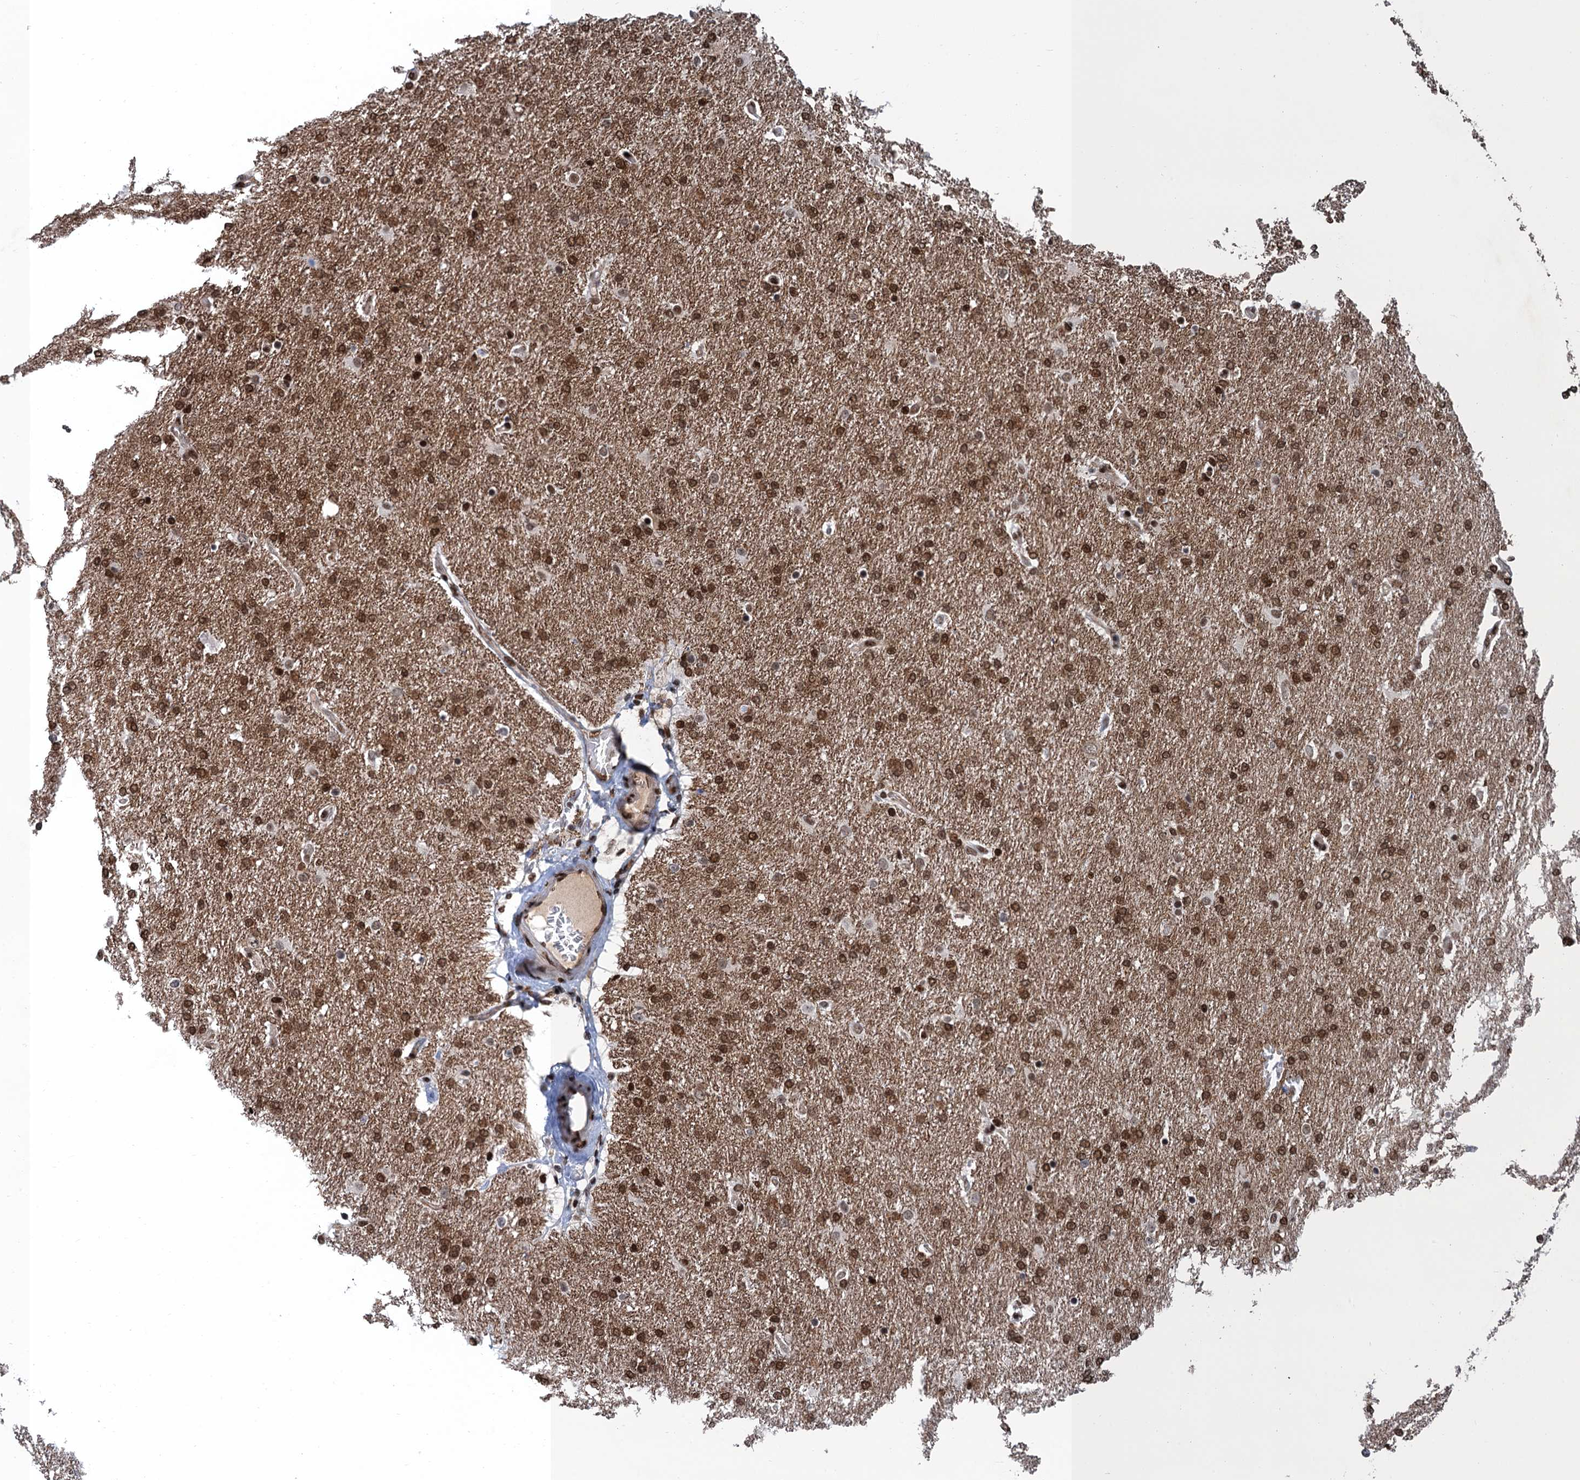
{"staining": {"intensity": "moderate", "quantity": ">75%", "location": "nuclear"}, "tissue": "glioma", "cell_type": "Tumor cells", "image_type": "cancer", "snomed": [{"axis": "morphology", "description": "Glioma, malignant, High grade"}, {"axis": "topography", "description": "Brain"}], "caption": "About >75% of tumor cells in human glioma exhibit moderate nuclear protein expression as visualized by brown immunohistochemical staining.", "gene": "PPP4R1", "patient": {"sex": "male", "age": 72}}